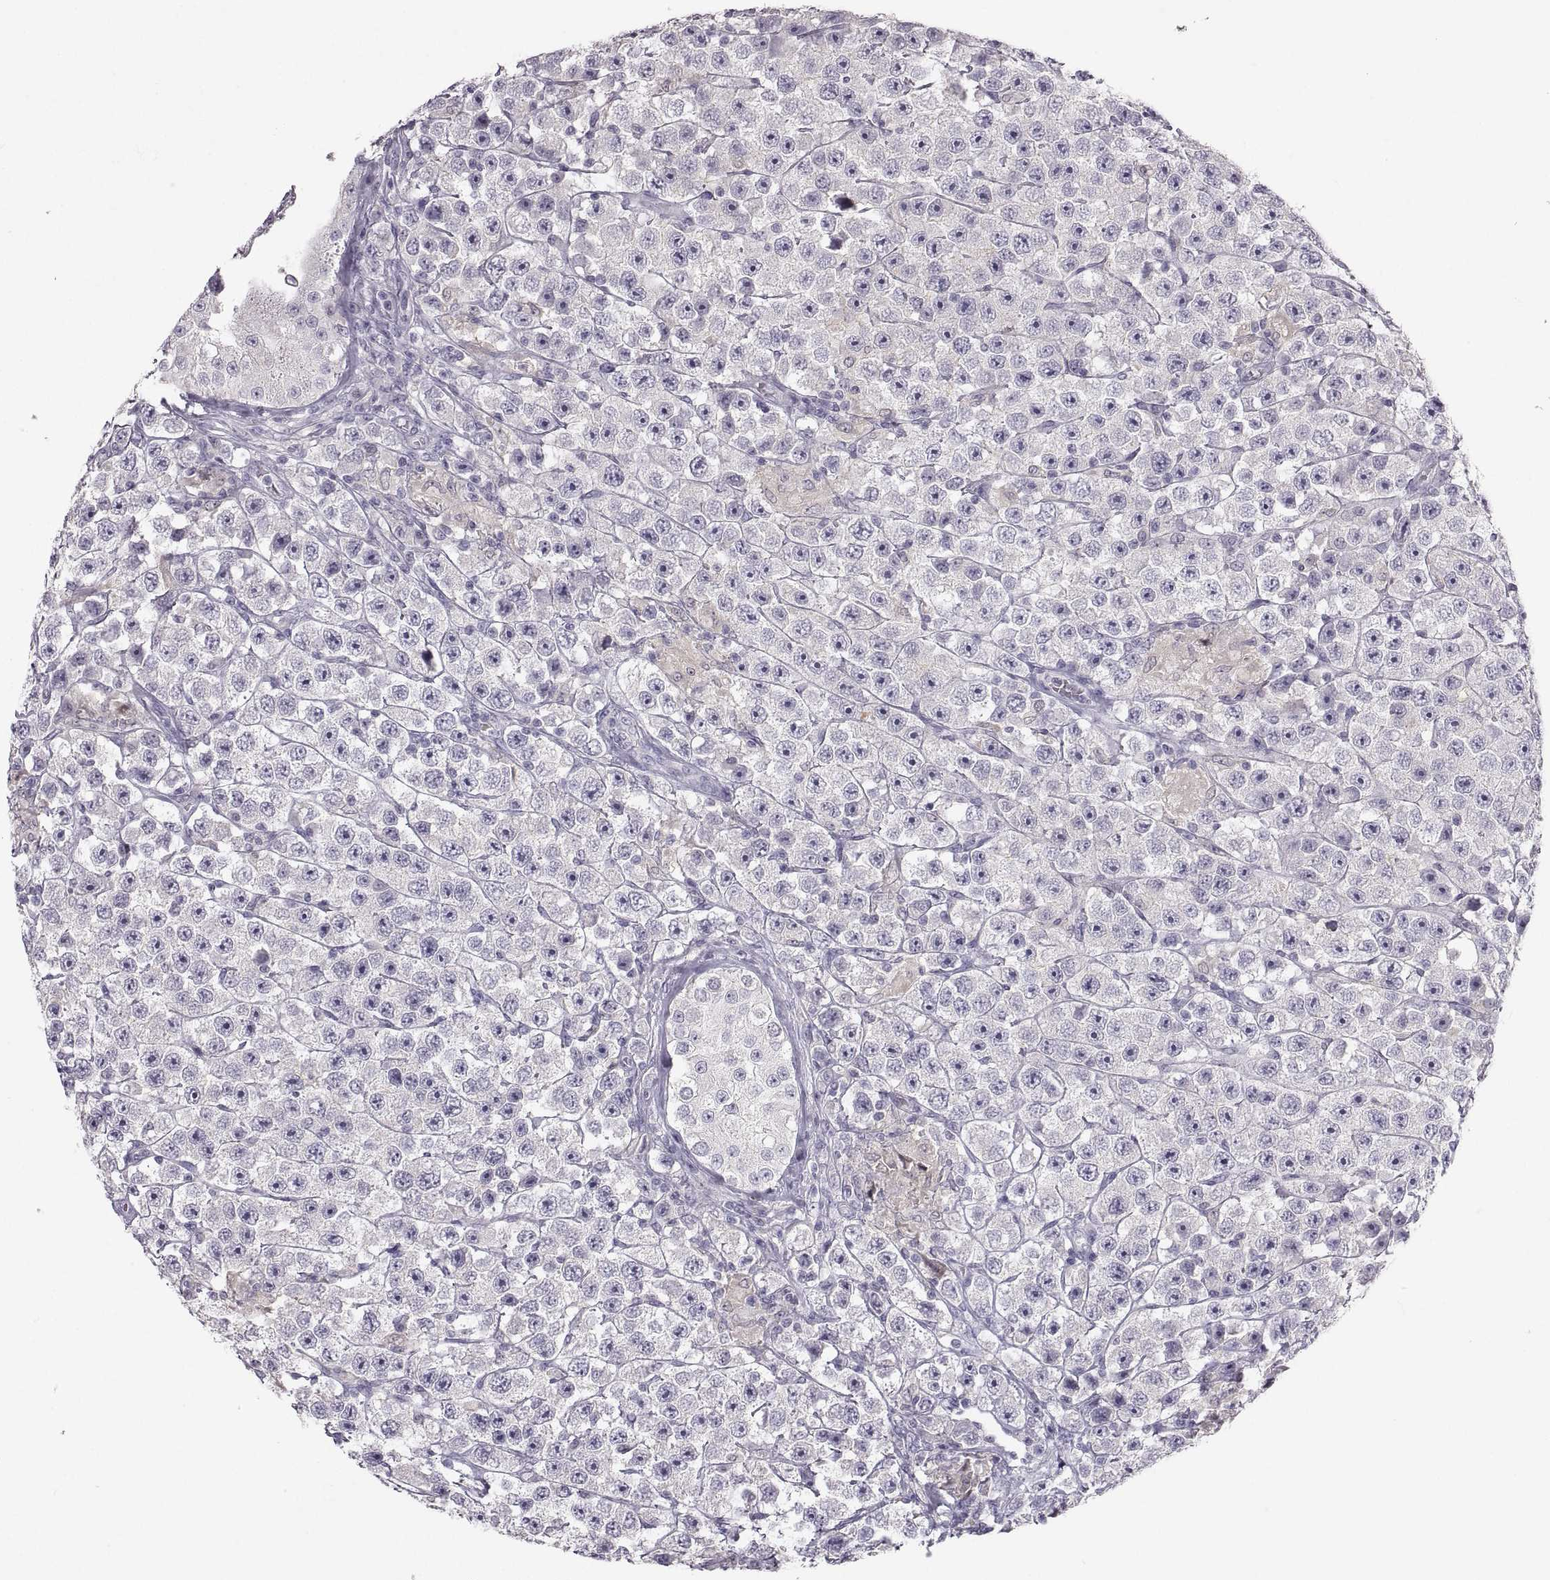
{"staining": {"intensity": "negative", "quantity": "none", "location": "none"}, "tissue": "testis cancer", "cell_type": "Tumor cells", "image_type": "cancer", "snomed": [{"axis": "morphology", "description": "Seminoma, NOS"}, {"axis": "topography", "description": "Testis"}], "caption": "This is a photomicrograph of immunohistochemistry (IHC) staining of testis seminoma, which shows no positivity in tumor cells.", "gene": "ZNF185", "patient": {"sex": "male", "age": 45}}